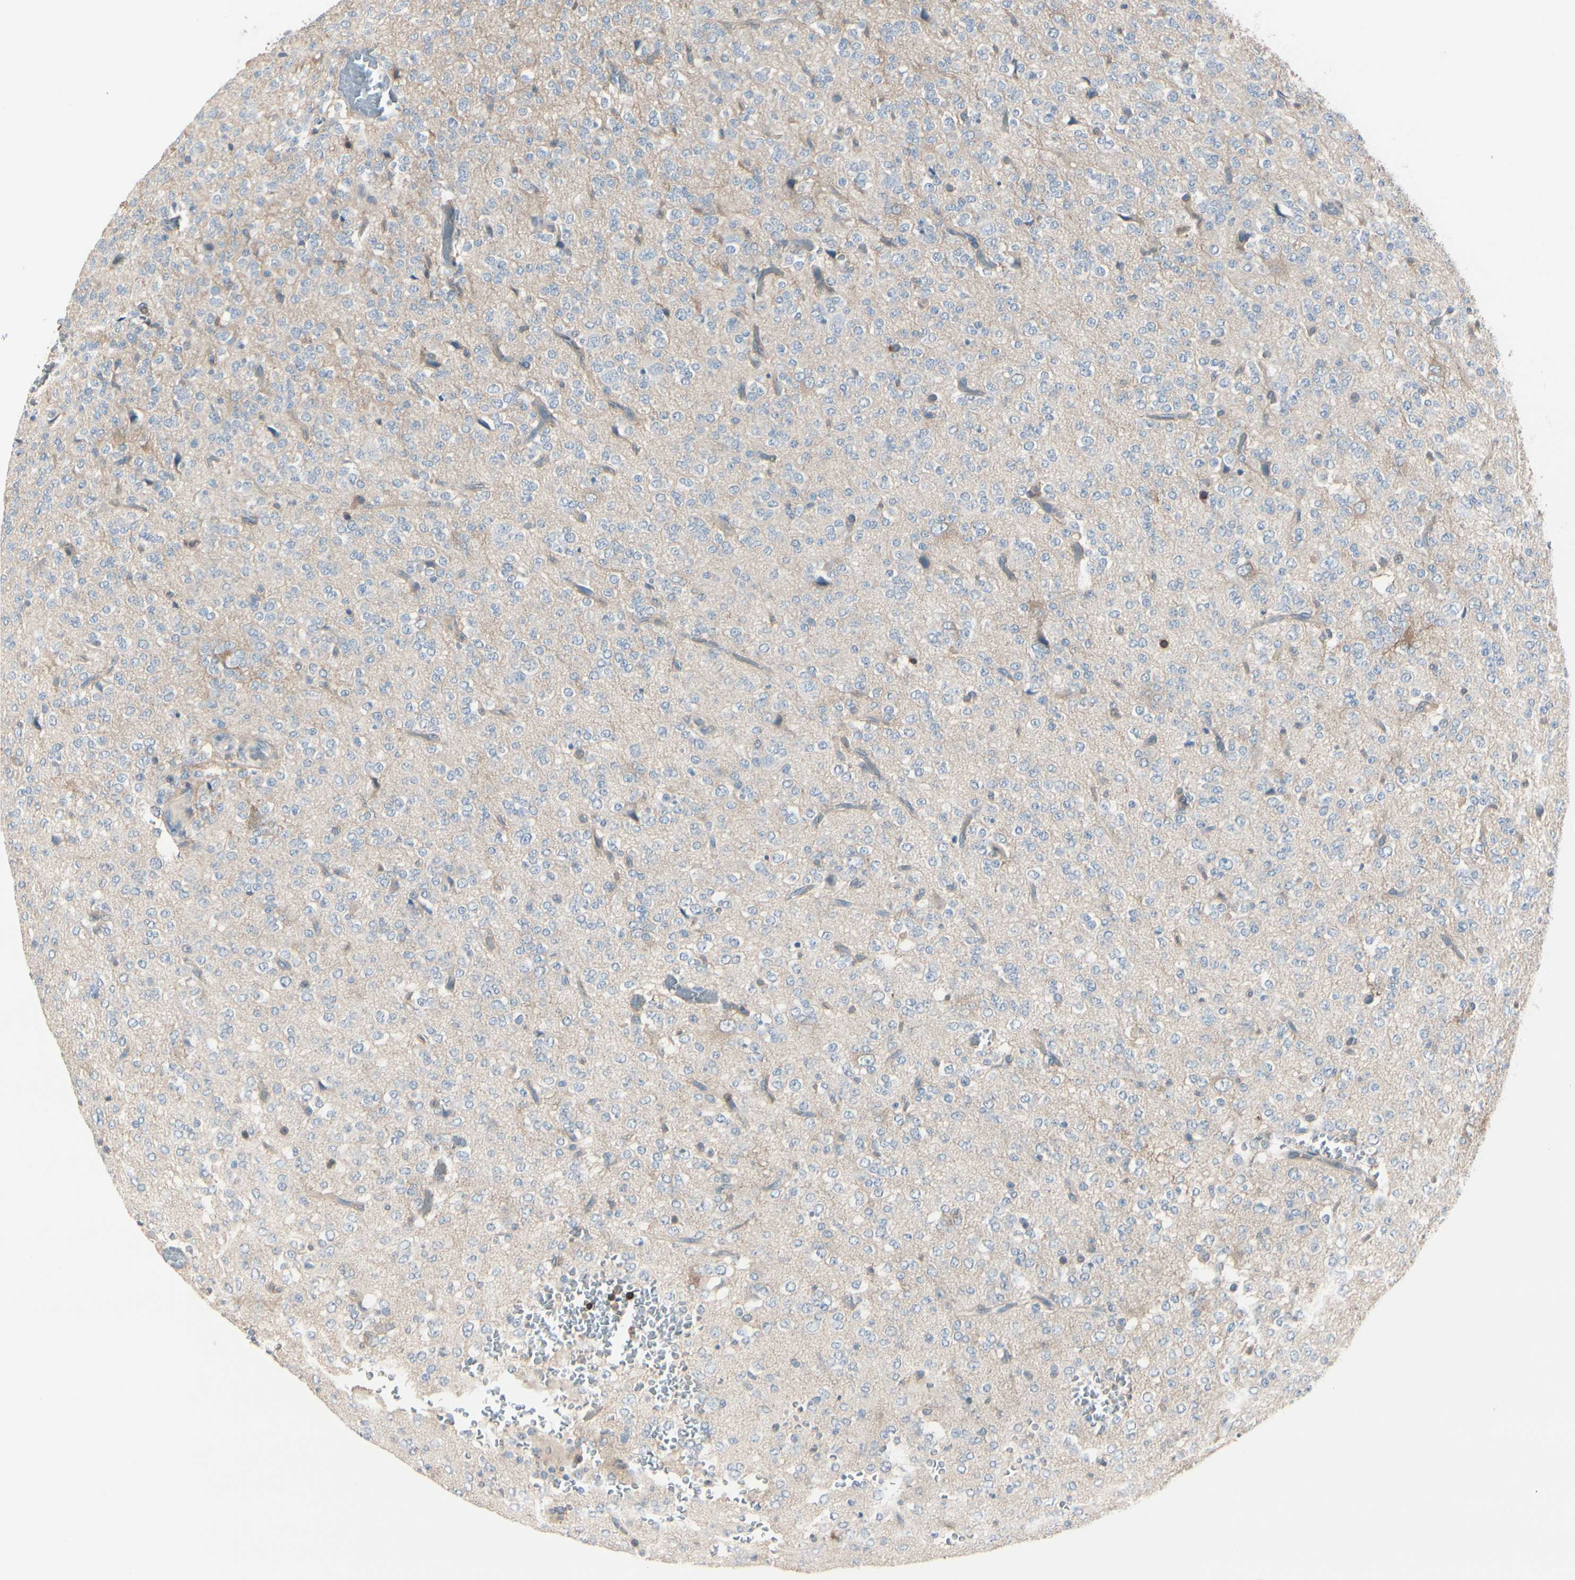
{"staining": {"intensity": "weak", "quantity": ">75%", "location": "cytoplasmic/membranous"}, "tissue": "glioma", "cell_type": "Tumor cells", "image_type": "cancer", "snomed": [{"axis": "morphology", "description": "Glioma, malignant, Low grade"}, {"axis": "topography", "description": "Brain"}], "caption": "A photomicrograph of human glioma stained for a protein shows weak cytoplasmic/membranous brown staining in tumor cells.", "gene": "SLC9A3R1", "patient": {"sex": "male", "age": 38}}